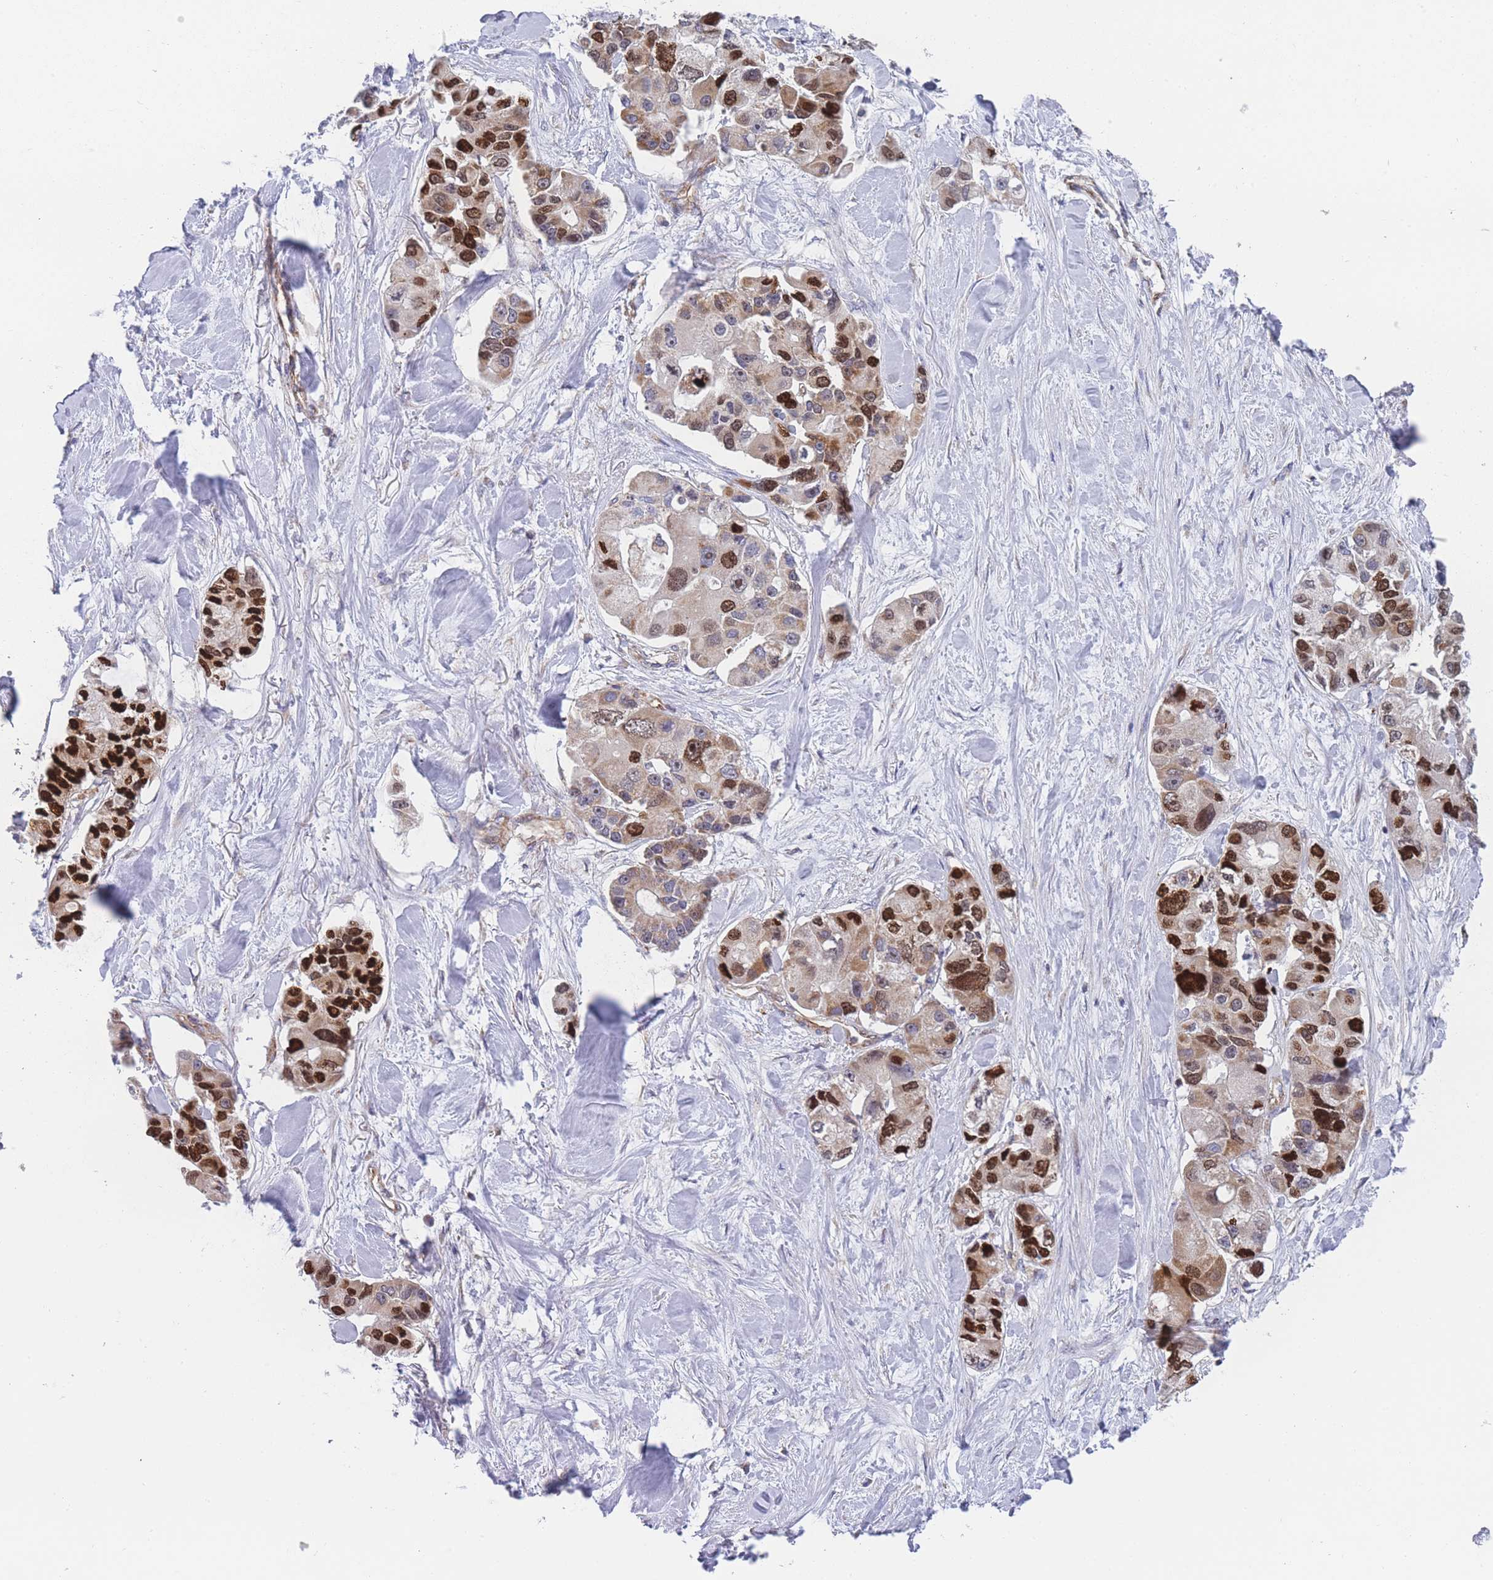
{"staining": {"intensity": "strong", "quantity": "25%-75%", "location": "cytoplasmic/membranous,nuclear"}, "tissue": "lung cancer", "cell_type": "Tumor cells", "image_type": "cancer", "snomed": [{"axis": "morphology", "description": "Adenocarcinoma, NOS"}, {"axis": "topography", "description": "Lung"}], "caption": "Adenocarcinoma (lung) stained with a brown dye demonstrates strong cytoplasmic/membranous and nuclear positive positivity in about 25%-75% of tumor cells.", "gene": "MTRES1", "patient": {"sex": "female", "age": 54}}